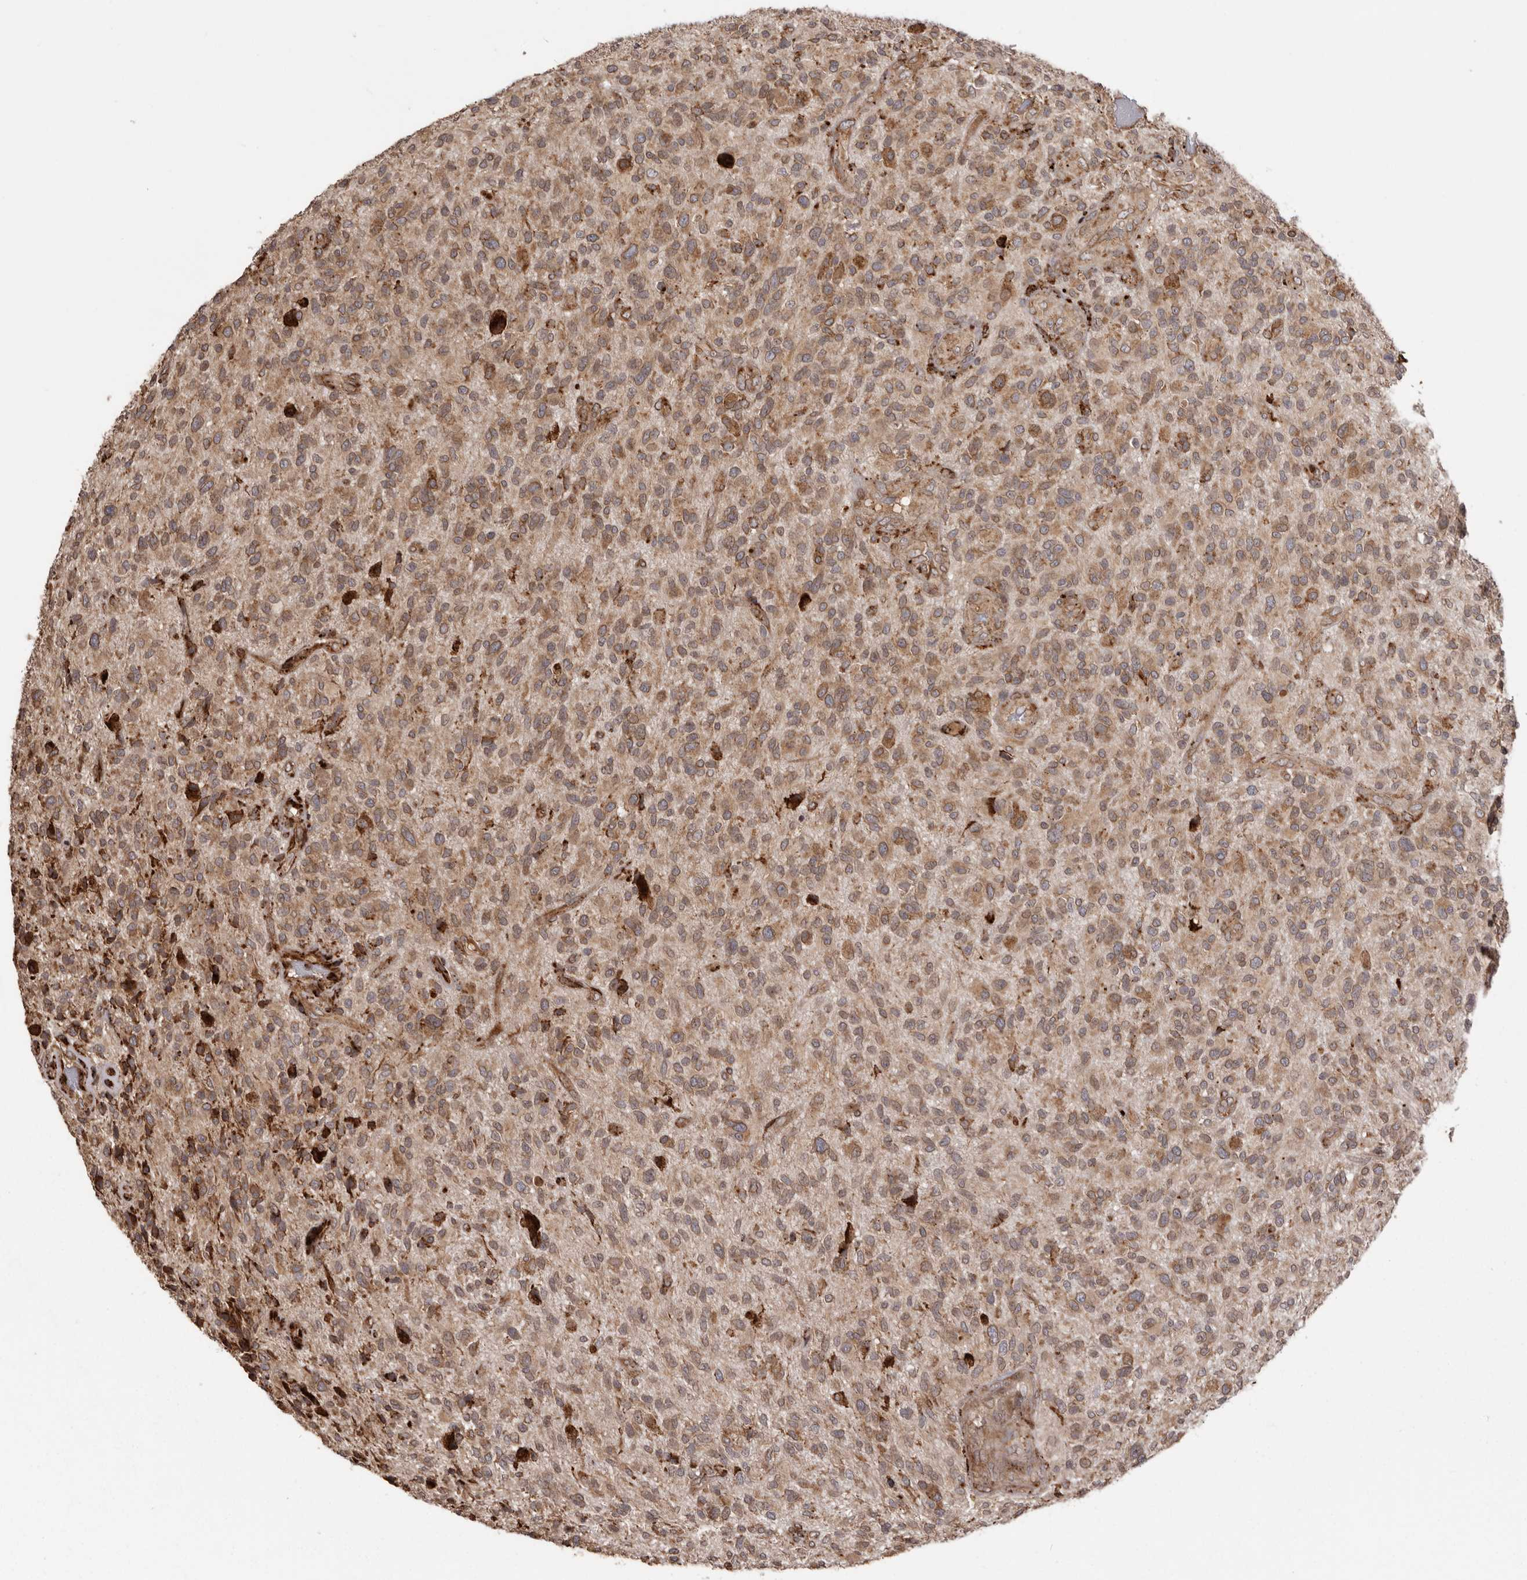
{"staining": {"intensity": "moderate", "quantity": ">75%", "location": "cytoplasmic/membranous"}, "tissue": "glioma", "cell_type": "Tumor cells", "image_type": "cancer", "snomed": [{"axis": "morphology", "description": "Glioma, malignant, High grade"}, {"axis": "topography", "description": "Brain"}], "caption": "IHC (DAB) staining of human malignant glioma (high-grade) displays moderate cytoplasmic/membranous protein staining in about >75% of tumor cells.", "gene": "NUP43", "patient": {"sex": "male", "age": 47}}